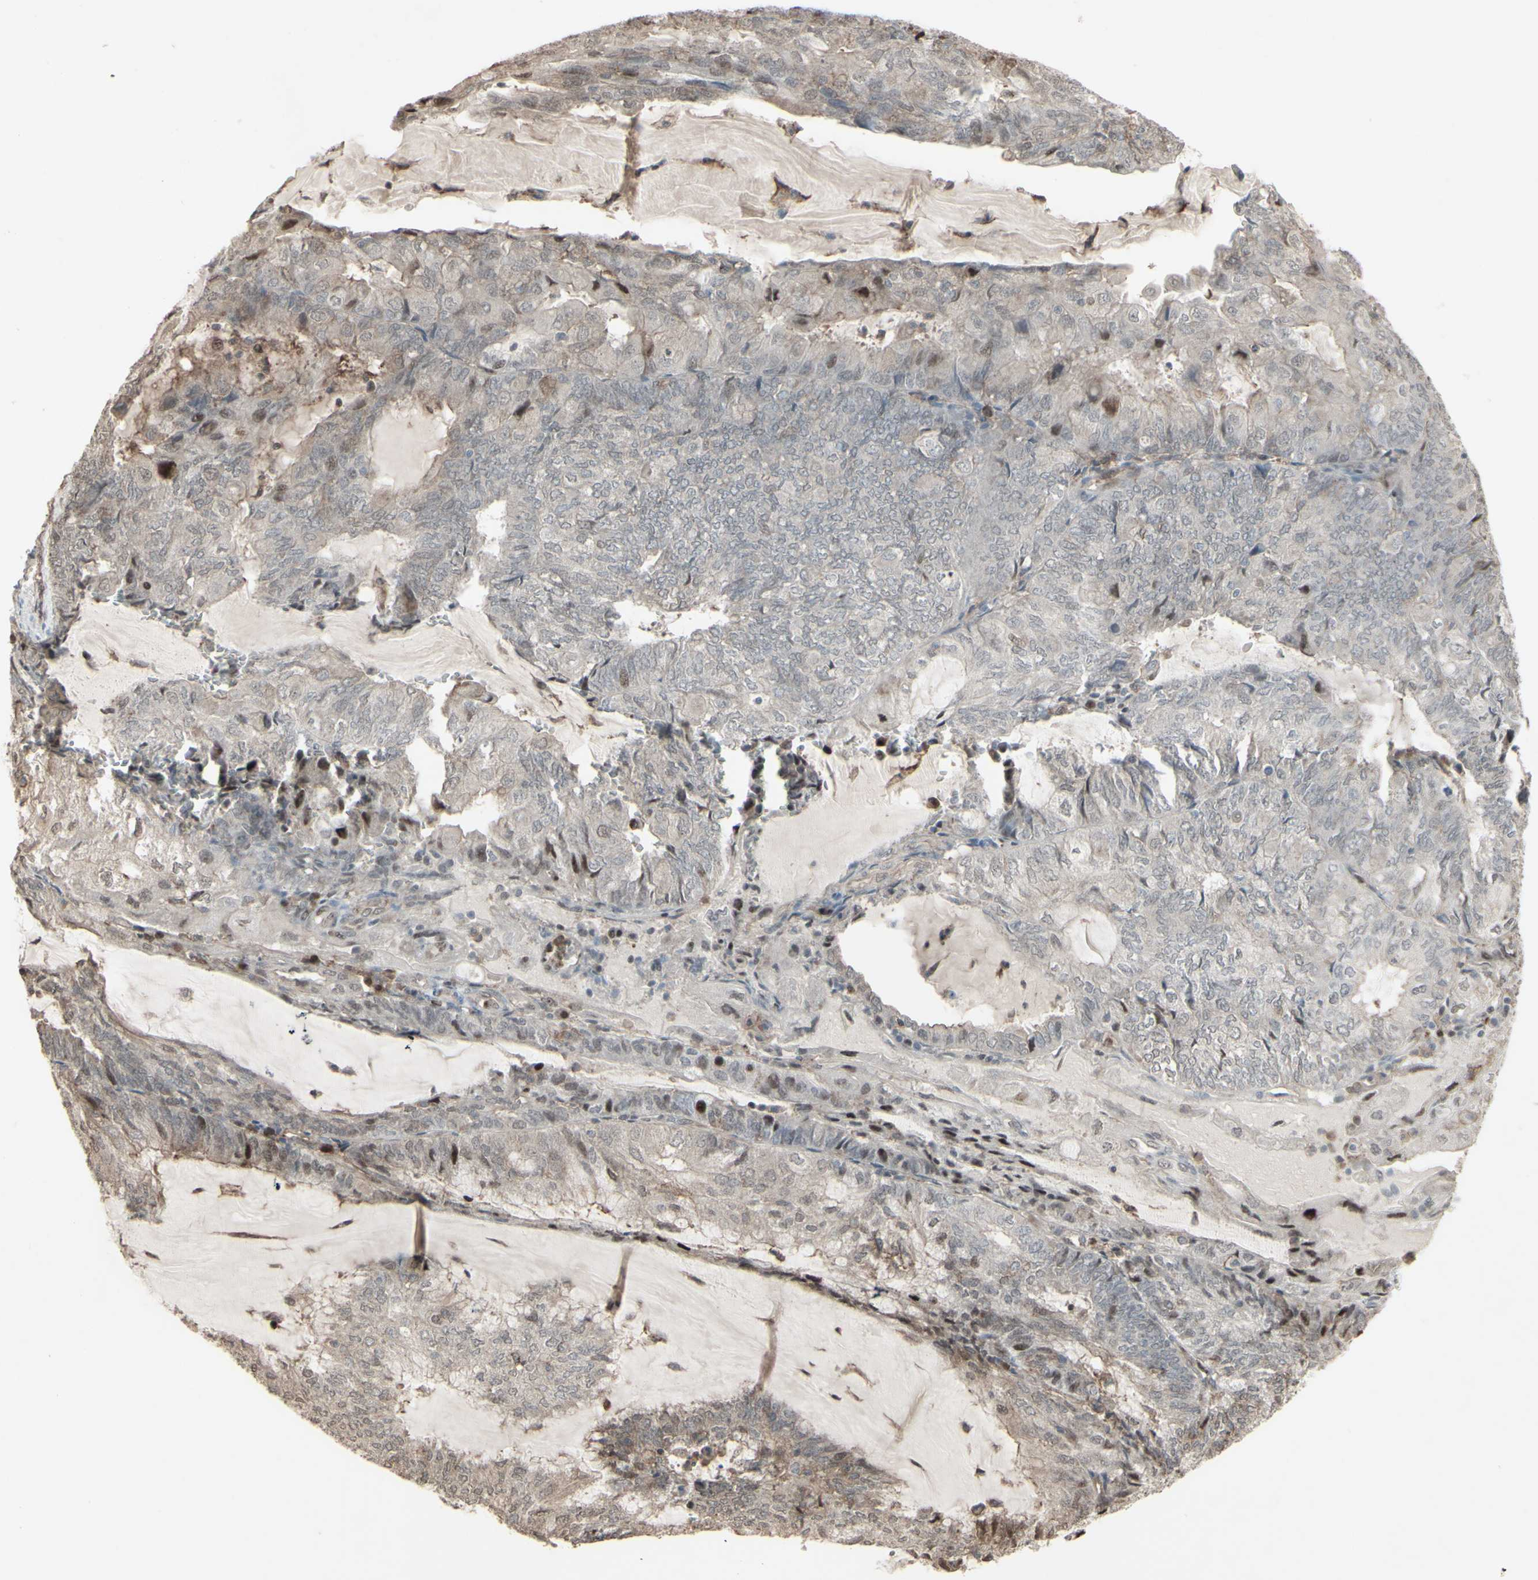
{"staining": {"intensity": "weak", "quantity": ">75%", "location": "cytoplasmic/membranous"}, "tissue": "endometrial cancer", "cell_type": "Tumor cells", "image_type": "cancer", "snomed": [{"axis": "morphology", "description": "Adenocarcinoma, NOS"}, {"axis": "topography", "description": "Endometrium"}], "caption": "High-power microscopy captured an immunohistochemistry (IHC) micrograph of endometrial cancer (adenocarcinoma), revealing weak cytoplasmic/membranous expression in approximately >75% of tumor cells. (DAB (3,3'-diaminobenzidine) = brown stain, brightfield microscopy at high magnification).", "gene": "CD33", "patient": {"sex": "female", "age": 81}}